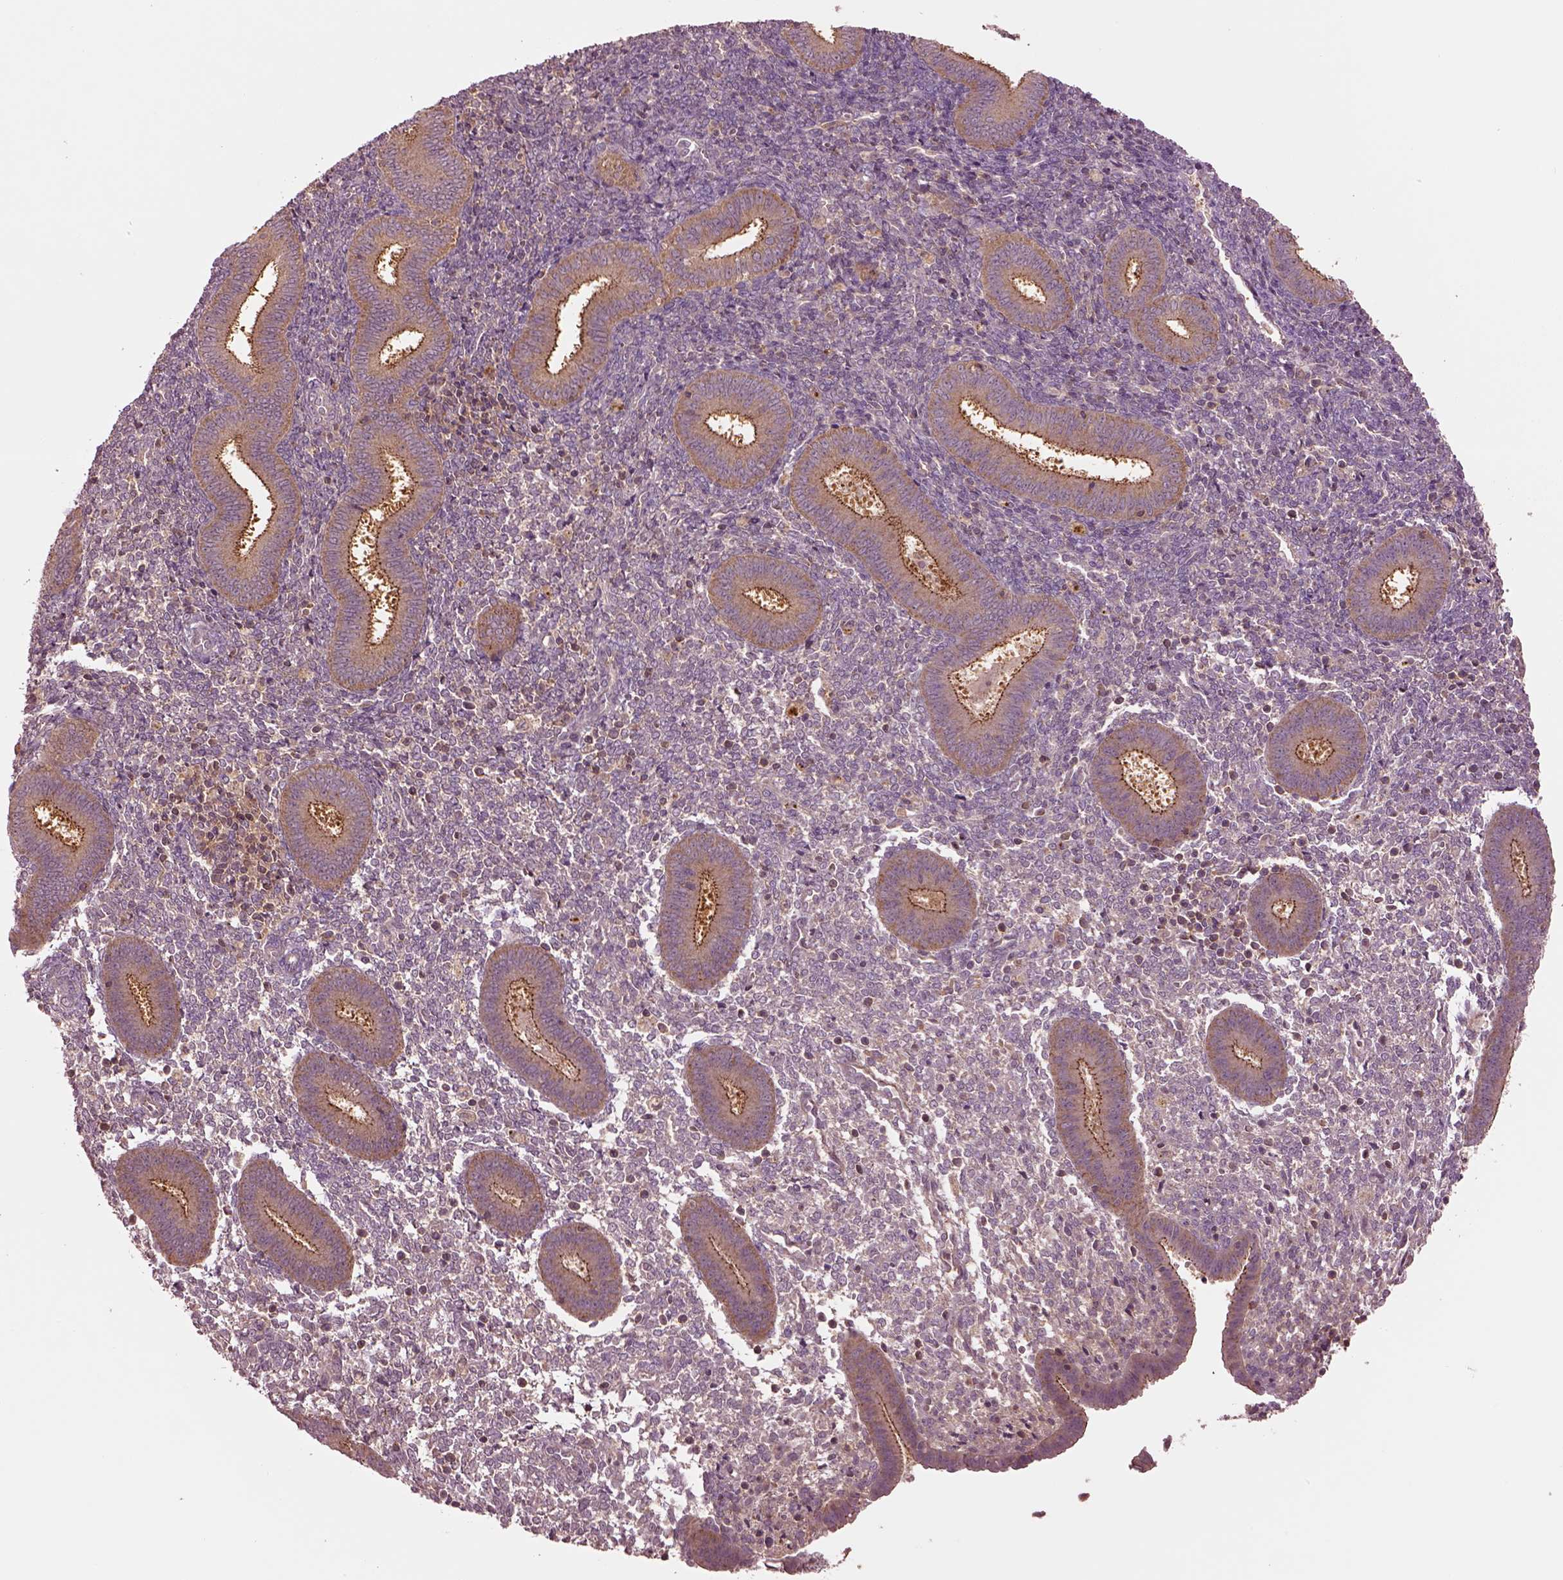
{"staining": {"intensity": "negative", "quantity": "none", "location": "none"}, "tissue": "endometrium", "cell_type": "Cells in endometrial stroma", "image_type": "normal", "snomed": [{"axis": "morphology", "description": "Normal tissue, NOS"}, {"axis": "topography", "description": "Endometrium"}], "caption": "Image shows no protein positivity in cells in endometrial stroma of benign endometrium.", "gene": "MTHFS", "patient": {"sex": "female", "age": 25}}